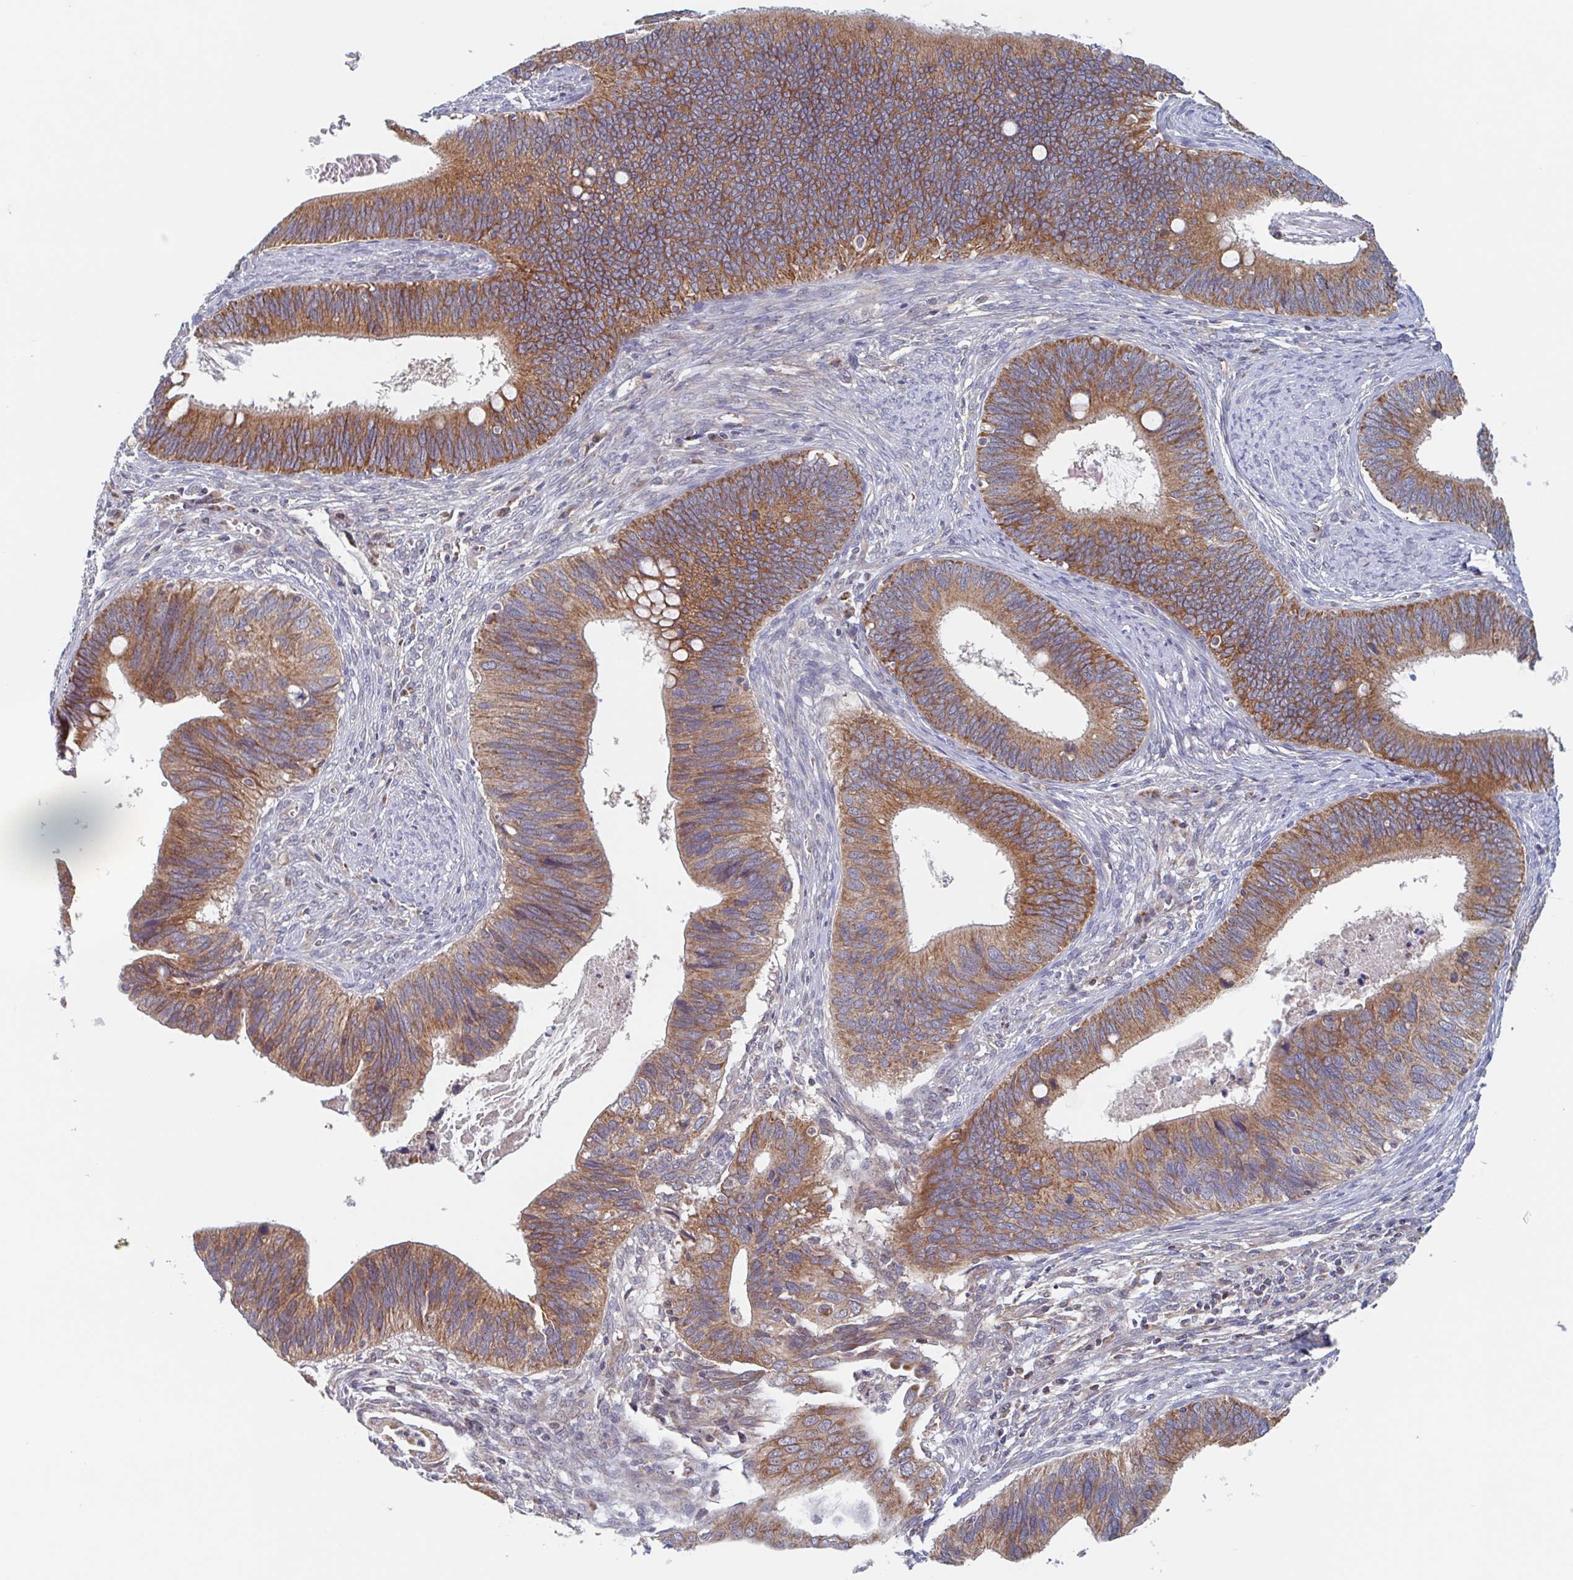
{"staining": {"intensity": "strong", "quantity": ">75%", "location": "cytoplasmic/membranous"}, "tissue": "cervical cancer", "cell_type": "Tumor cells", "image_type": "cancer", "snomed": [{"axis": "morphology", "description": "Adenocarcinoma, NOS"}, {"axis": "topography", "description": "Cervix"}], "caption": "Protein expression analysis of human cervical cancer (adenocarcinoma) reveals strong cytoplasmic/membranous positivity in about >75% of tumor cells.", "gene": "SURF1", "patient": {"sex": "female", "age": 42}}